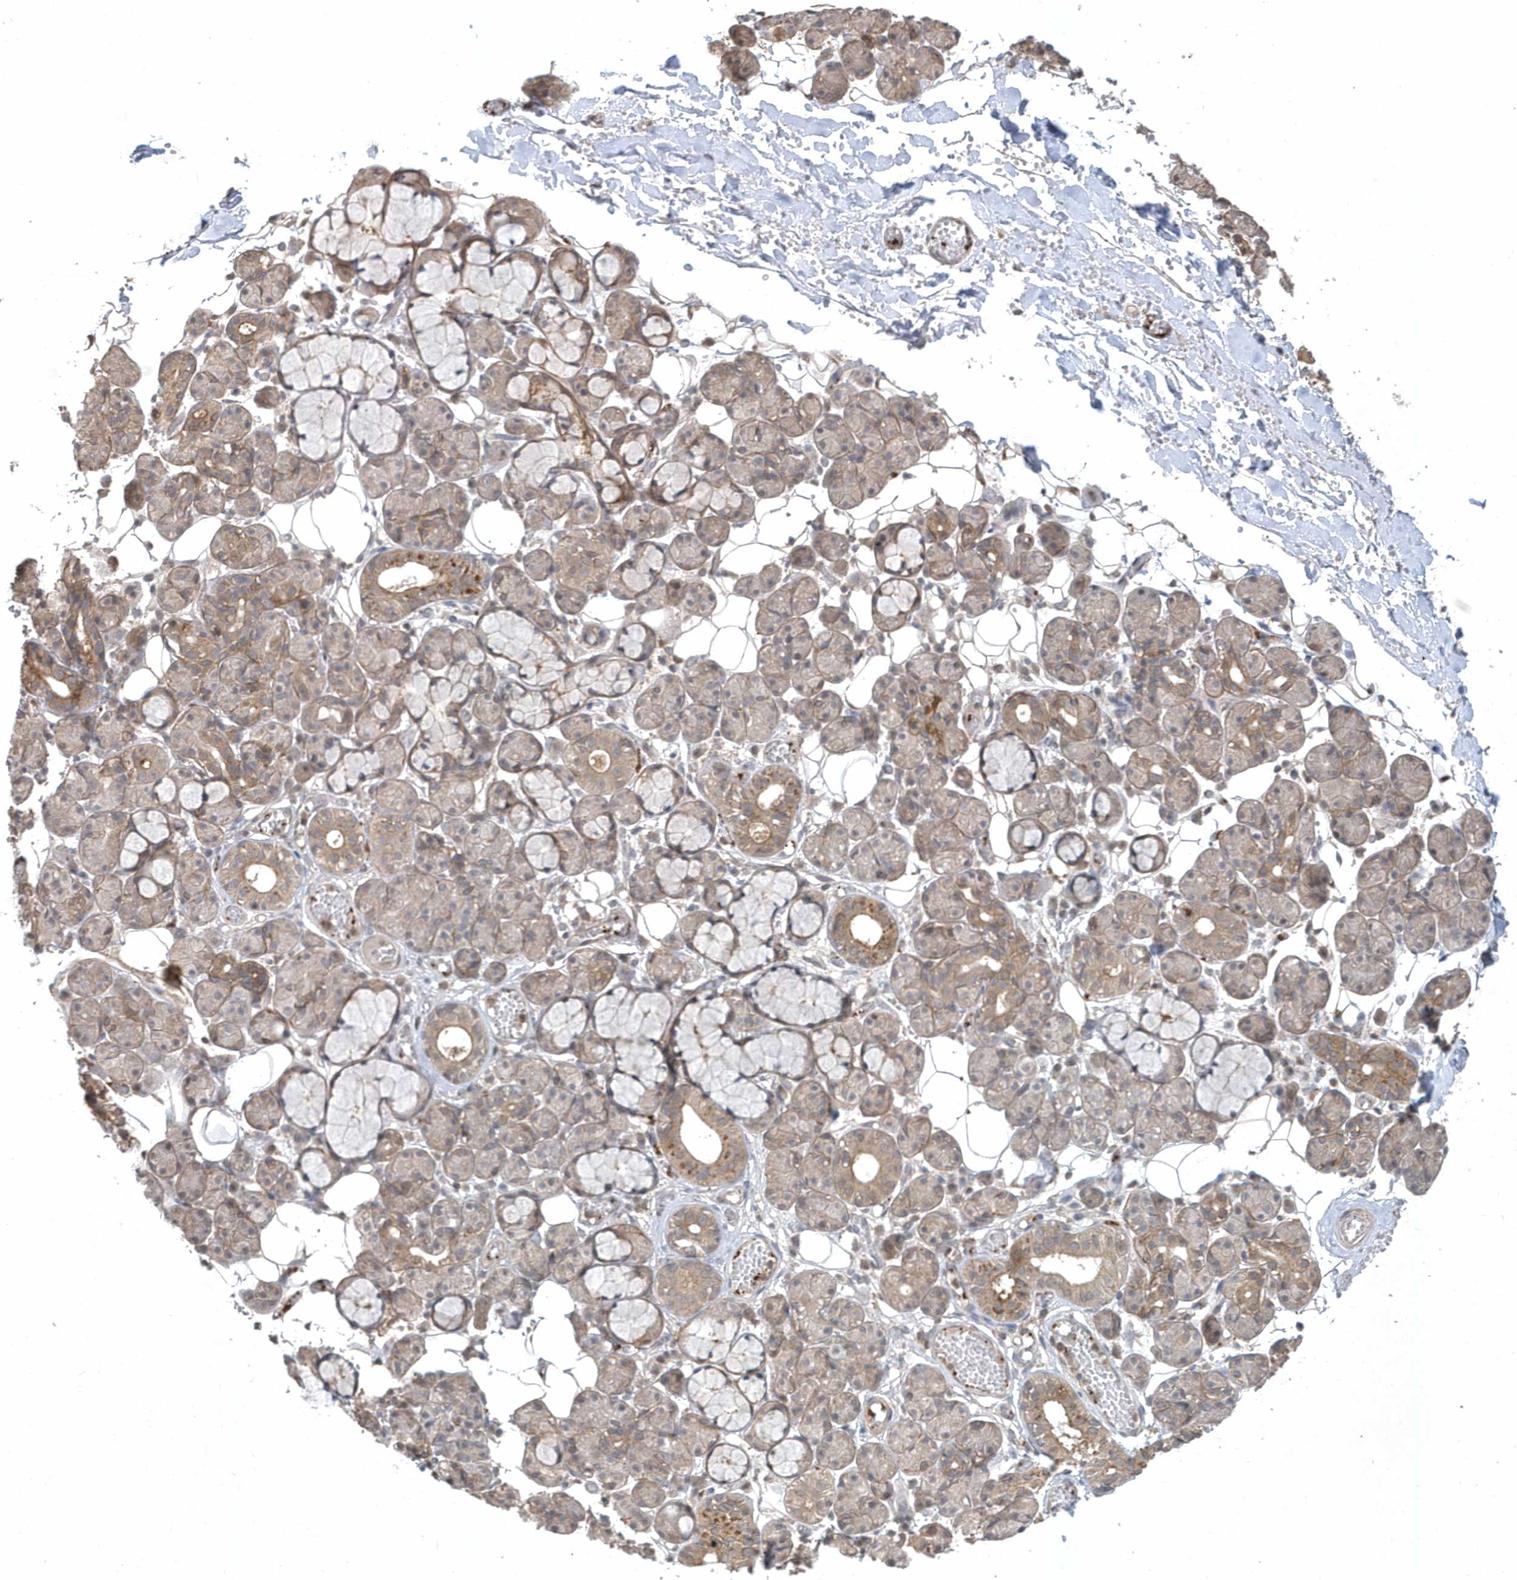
{"staining": {"intensity": "moderate", "quantity": "<25%", "location": "cytoplasmic/membranous"}, "tissue": "salivary gland", "cell_type": "Glandular cells", "image_type": "normal", "snomed": [{"axis": "morphology", "description": "Normal tissue, NOS"}, {"axis": "topography", "description": "Salivary gland"}], "caption": "Unremarkable salivary gland demonstrates moderate cytoplasmic/membranous positivity in approximately <25% of glandular cells, visualized by immunohistochemistry.", "gene": "ACYP1", "patient": {"sex": "male", "age": 63}}